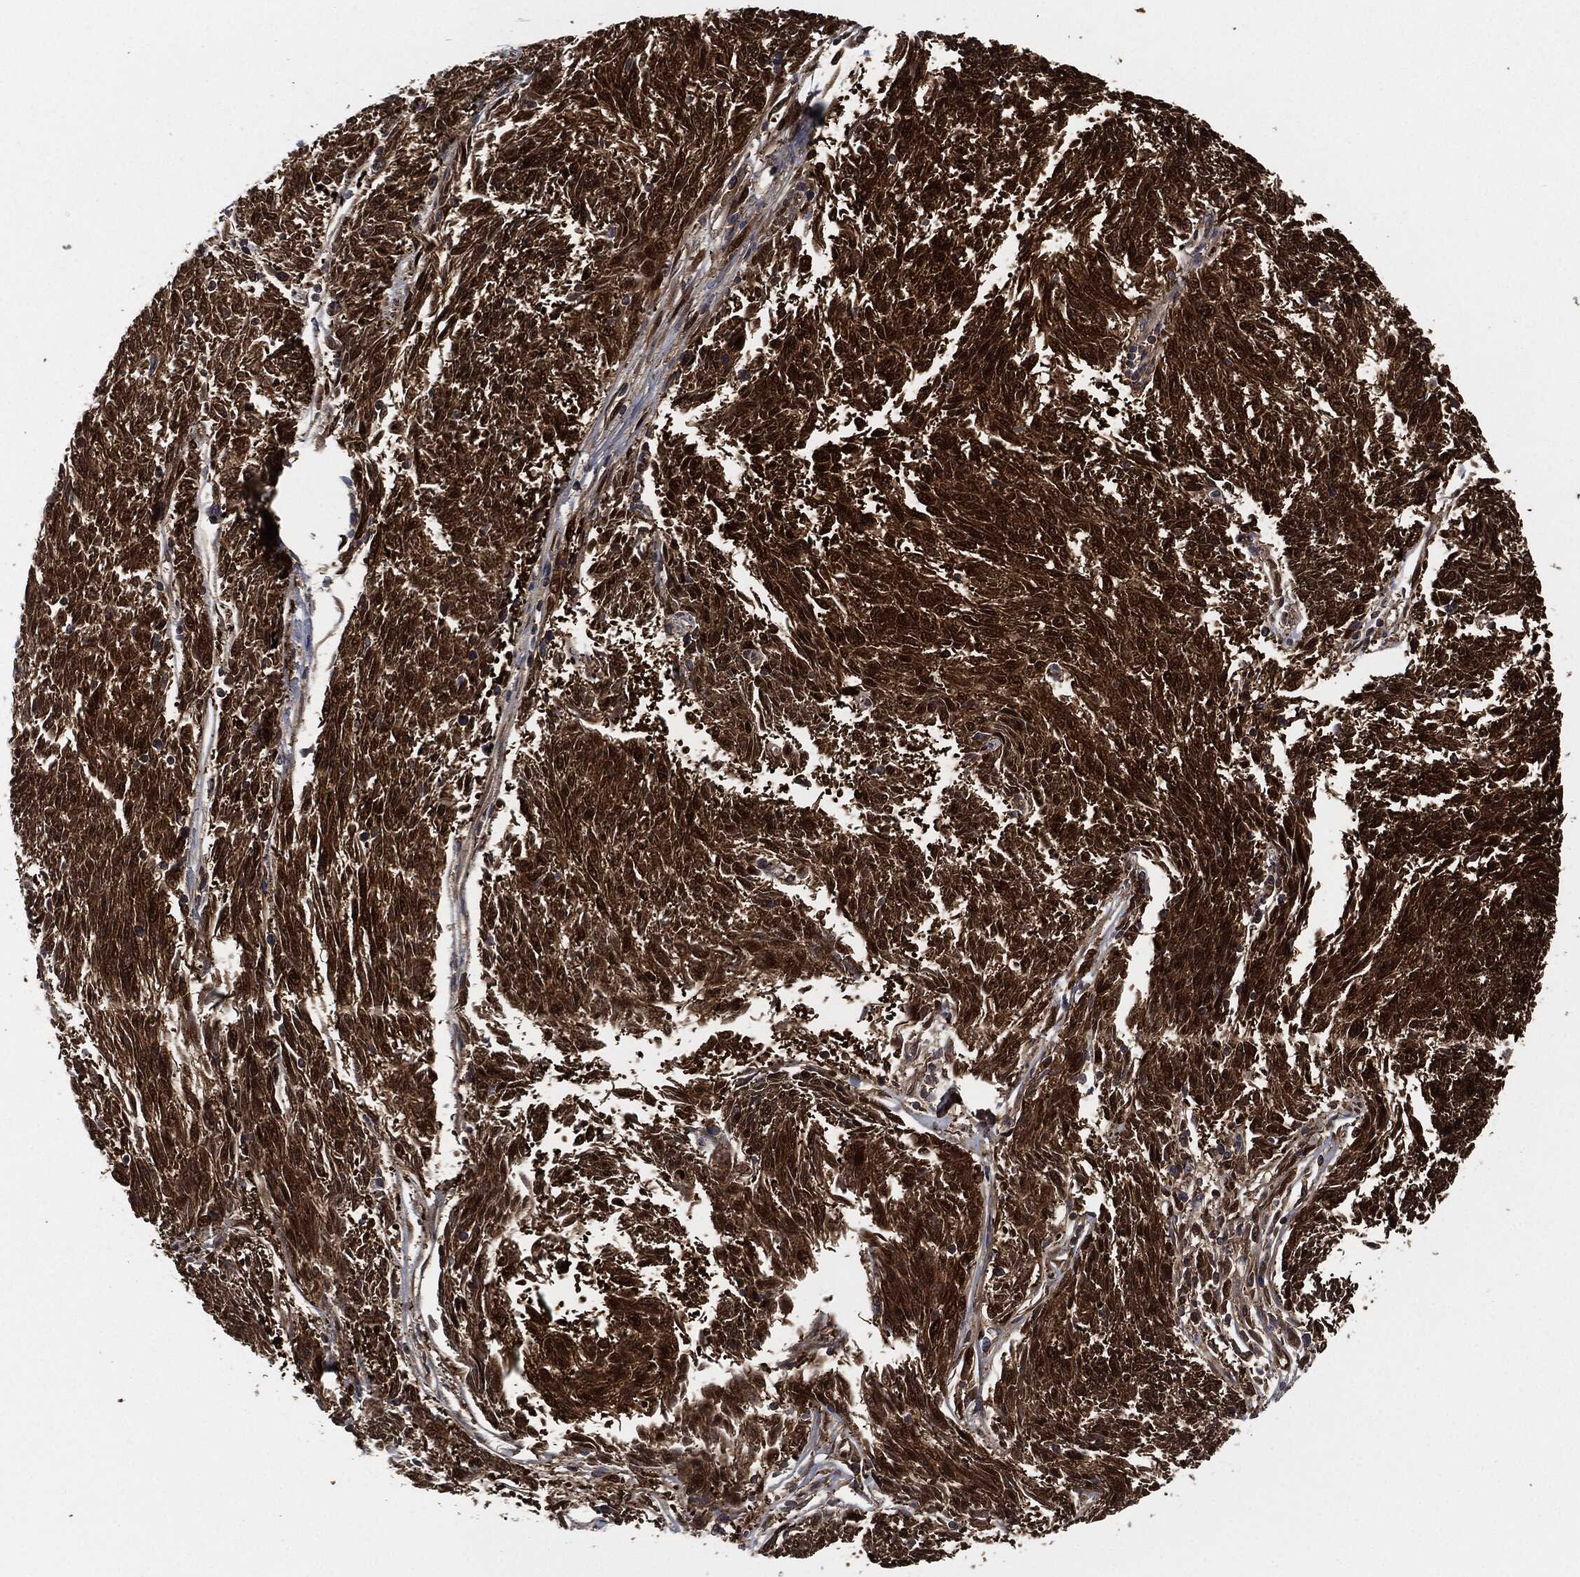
{"staining": {"intensity": "strong", "quantity": ">75%", "location": "cytoplasmic/membranous,nuclear"}, "tissue": "melanoma", "cell_type": "Tumor cells", "image_type": "cancer", "snomed": [{"axis": "morphology", "description": "Malignant melanoma, NOS"}, {"axis": "topography", "description": "Skin"}], "caption": "IHC of human malignant melanoma demonstrates high levels of strong cytoplasmic/membranous and nuclear expression in approximately >75% of tumor cells. (Stains: DAB (3,3'-diaminobenzidine) in brown, nuclei in blue, Microscopy: brightfield microscopy at high magnification).", "gene": "DCTN1", "patient": {"sex": "female", "age": 72}}